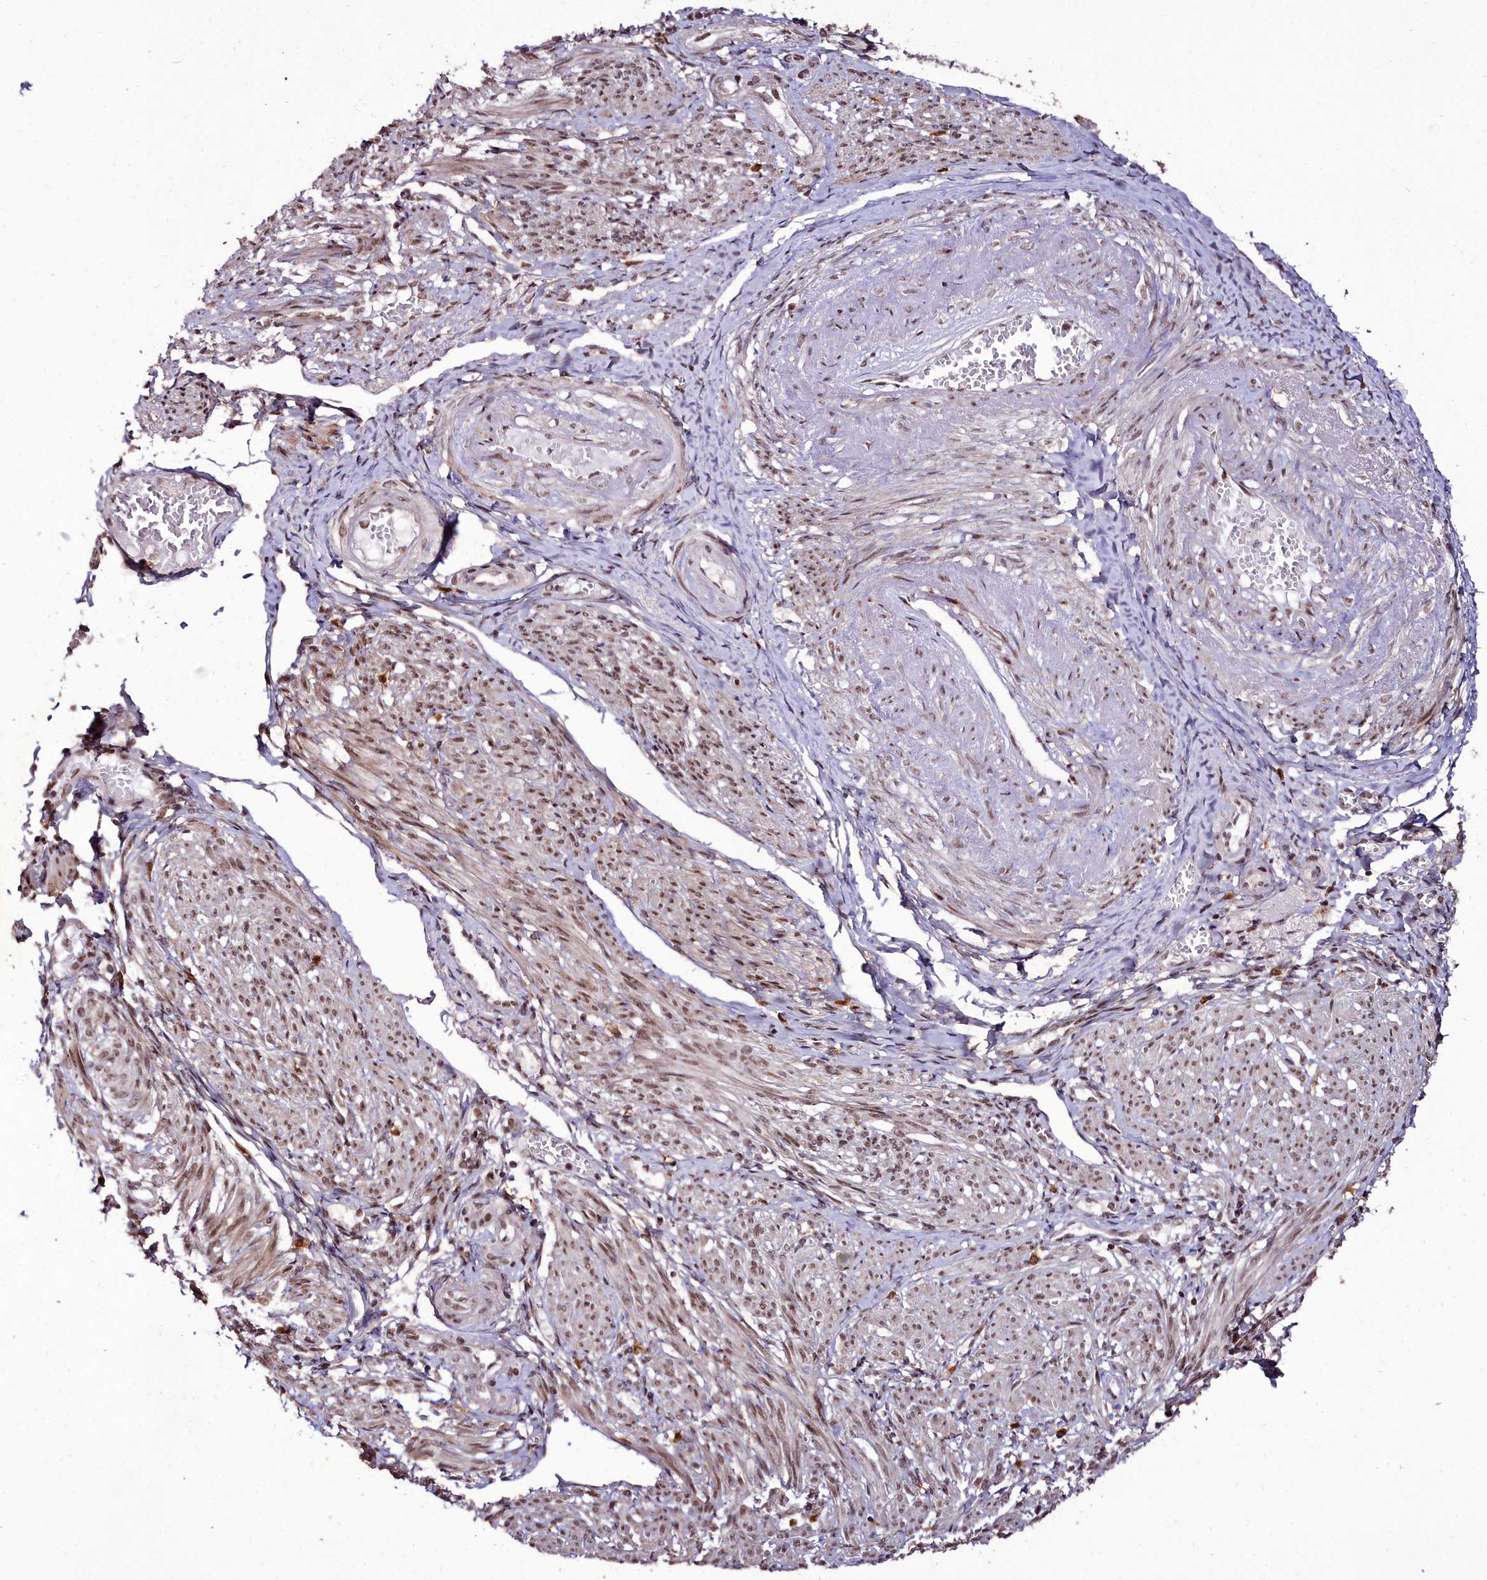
{"staining": {"intensity": "moderate", "quantity": "25%-75%", "location": "cytoplasmic/membranous,nuclear"}, "tissue": "smooth muscle", "cell_type": "Smooth muscle cells", "image_type": "normal", "snomed": [{"axis": "morphology", "description": "Normal tissue, NOS"}, {"axis": "topography", "description": "Smooth muscle"}], "caption": "Moderate cytoplasmic/membranous,nuclear positivity for a protein is present in approximately 25%-75% of smooth muscle cells of benign smooth muscle using IHC.", "gene": "CXXC1", "patient": {"sex": "female", "age": 39}}